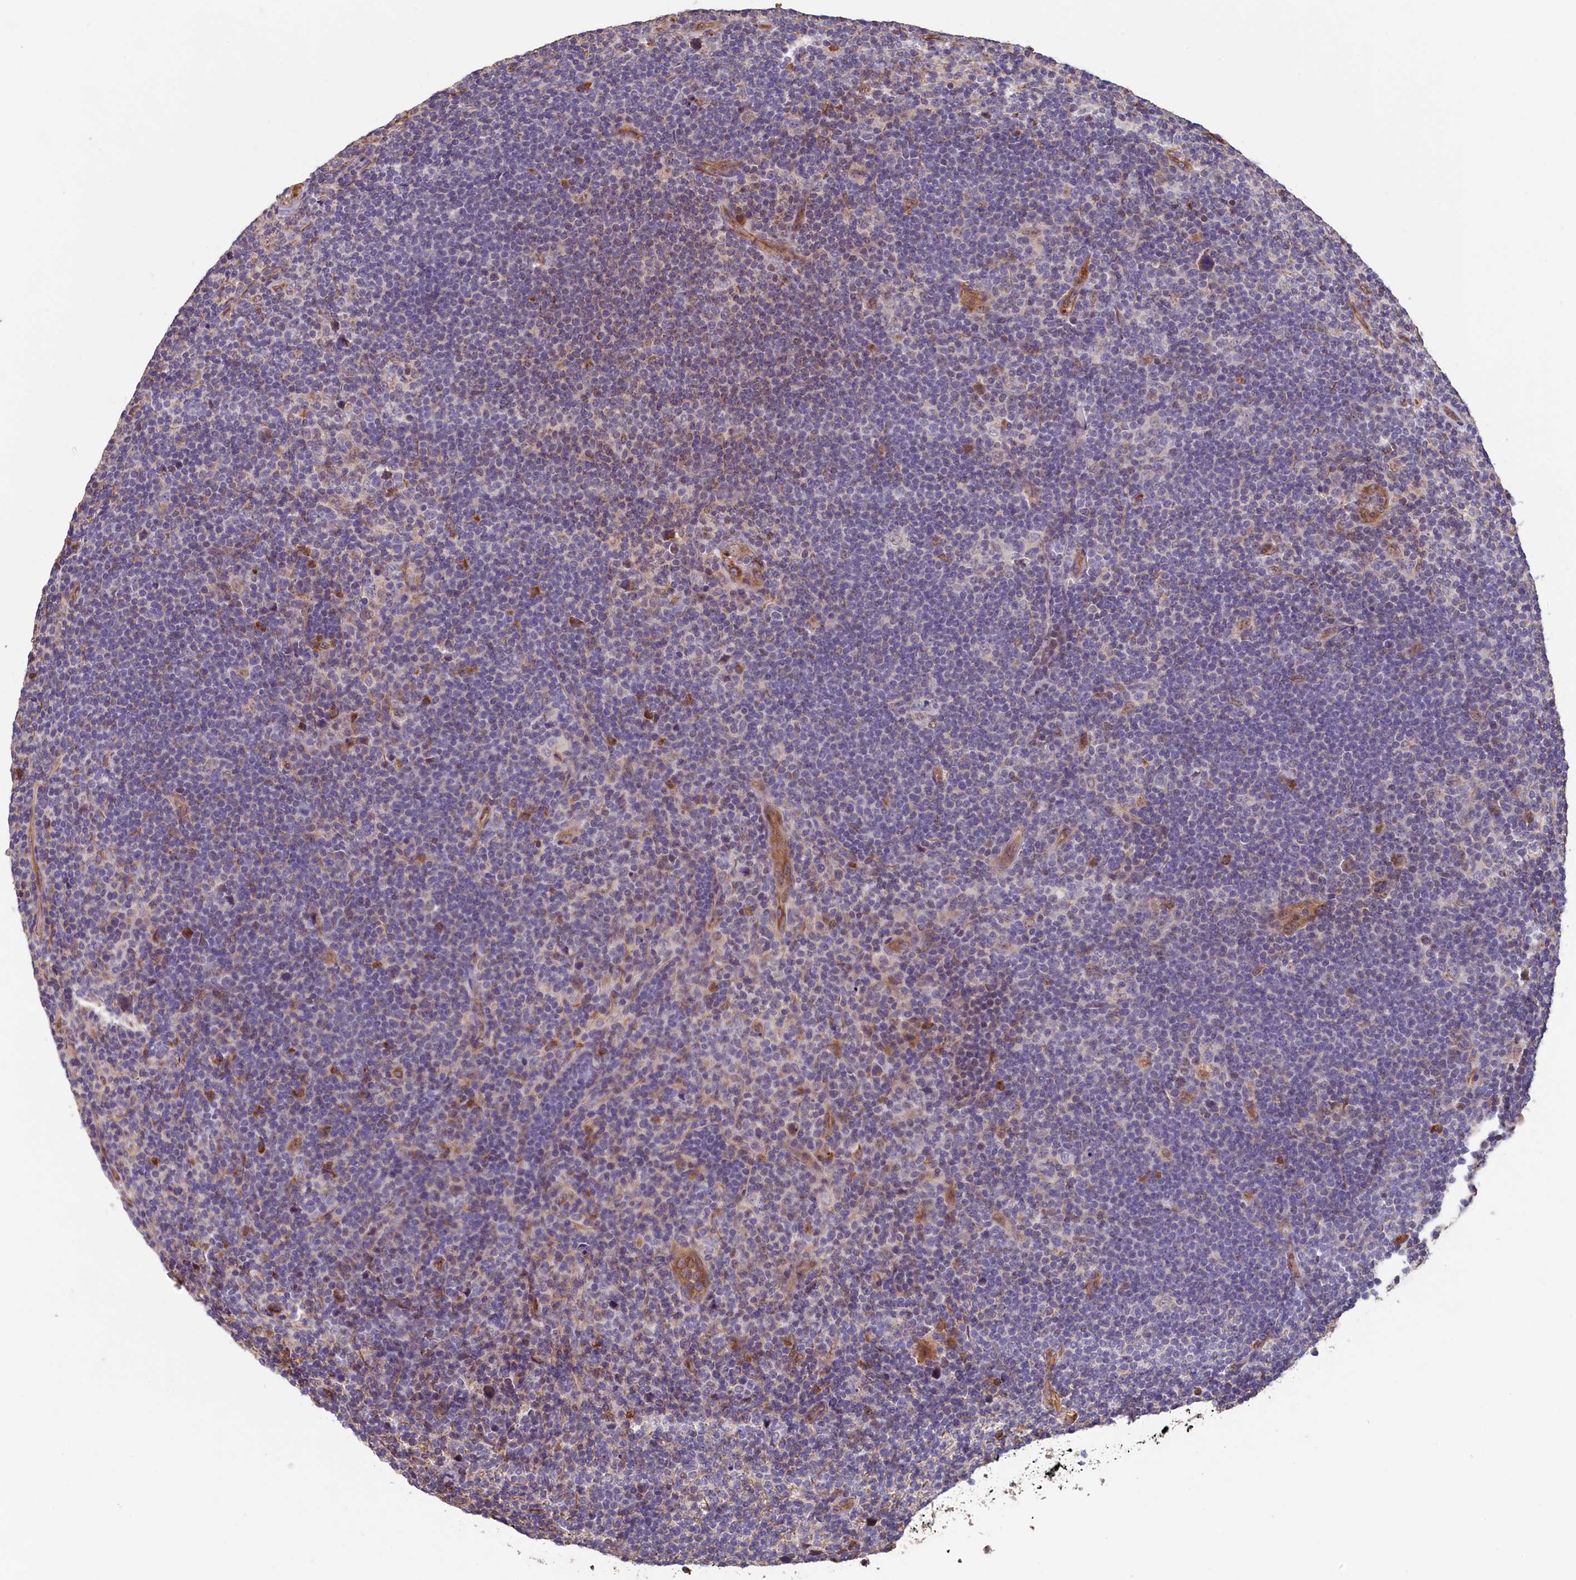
{"staining": {"intensity": "negative", "quantity": "none", "location": "none"}, "tissue": "lymphoma", "cell_type": "Tumor cells", "image_type": "cancer", "snomed": [{"axis": "morphology", "description": "Hodgkin's disease, NOS"}, {"axis": "topography", "description": "Lymph node"}], "caption": "There is no significant positivity in tumor cells of Hodgkin's disease. Brightfield microscopy of immunohistochemistry (IHC) stained with DAB (3,3'-diaminobenzidine) (brown) and hematoxylin (blue), captured at high magnification.", "gene": "ACSBG1", "patient": {"sex": "female", "age": 57}}